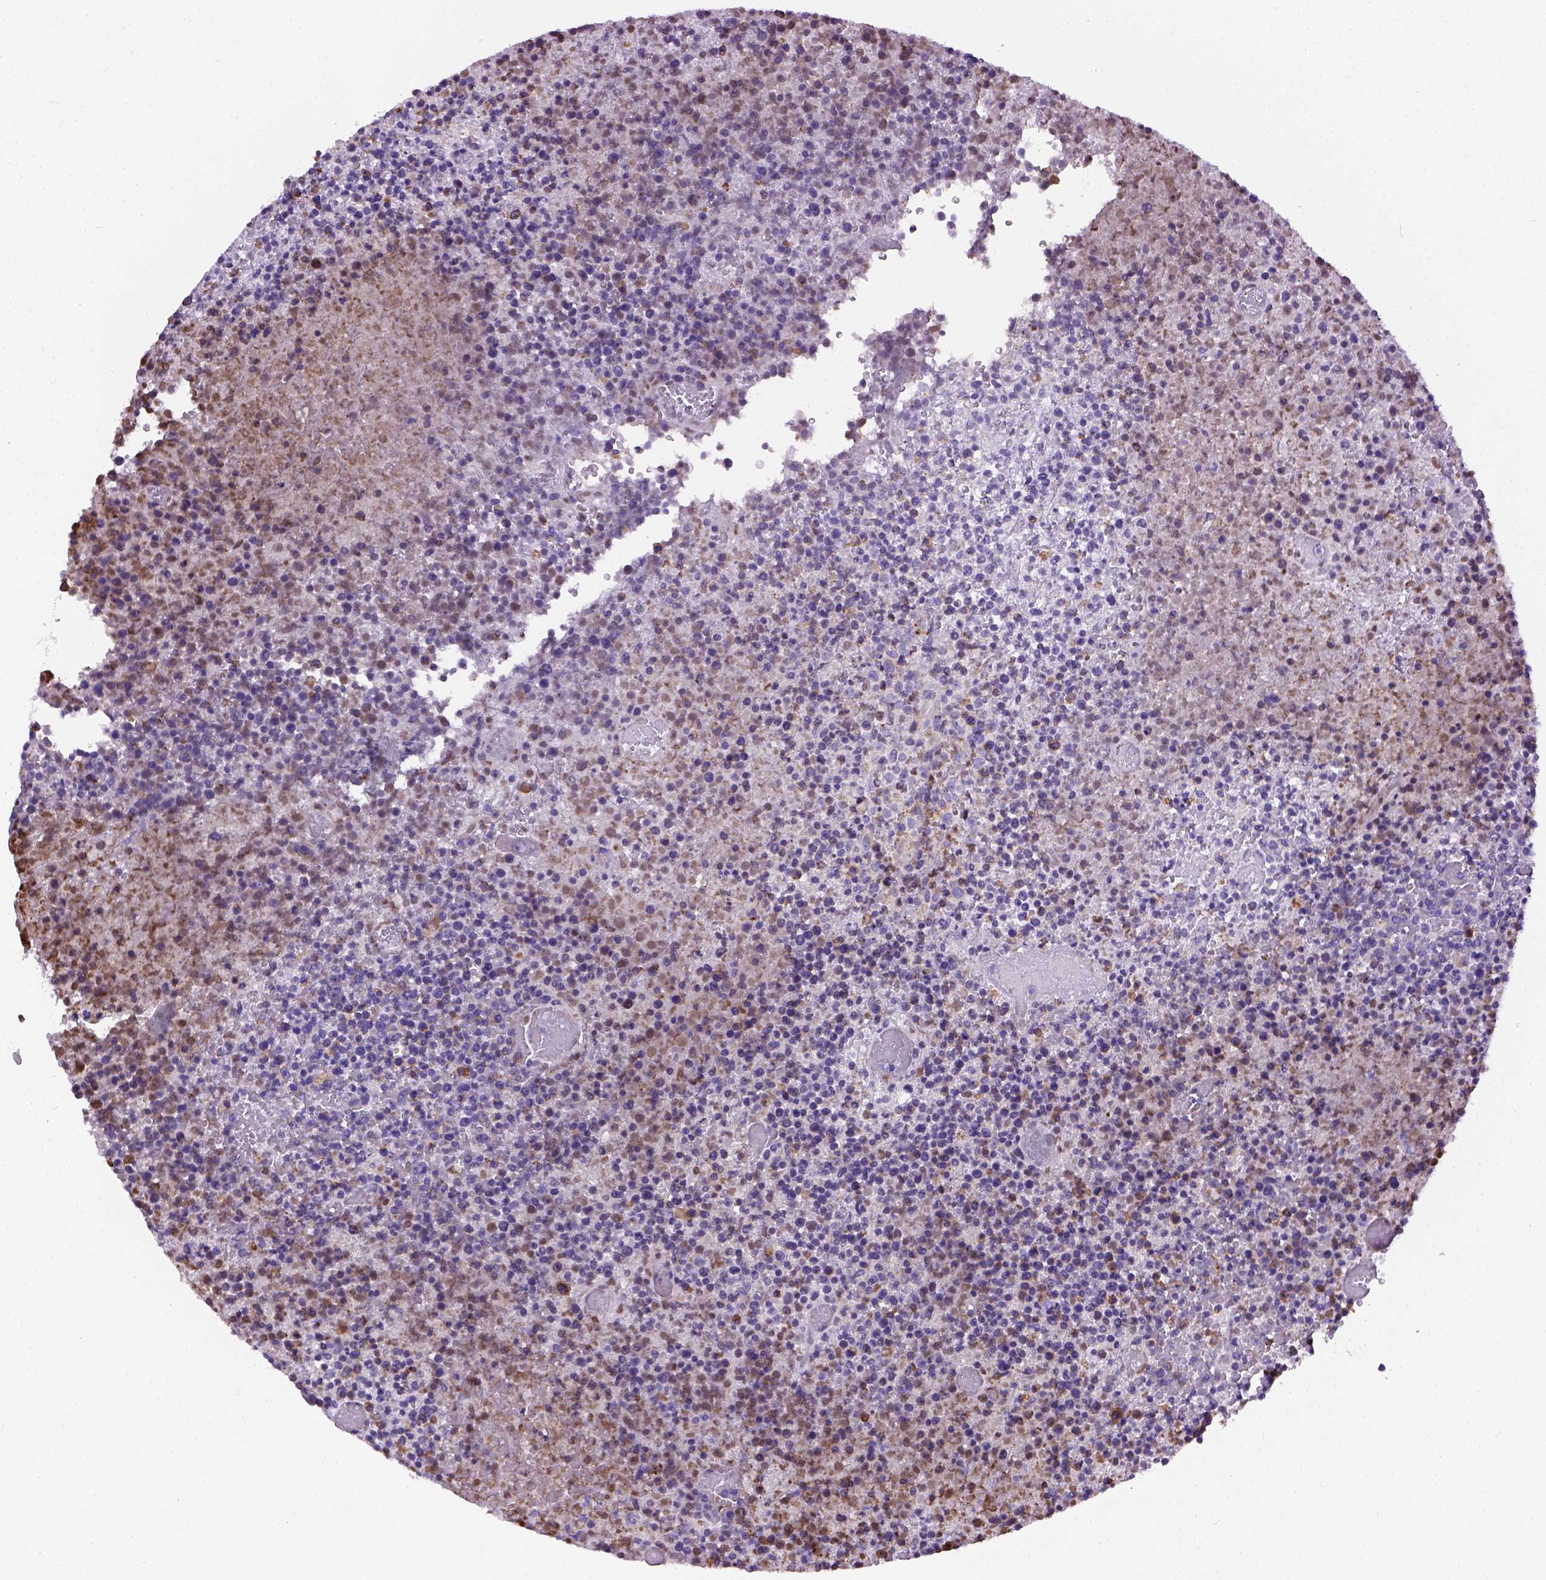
{"staining": {"intensity": "negative", "quantity": "none", "location": "none"}, "tissue": "lymphoma", "cell_type": "Tumor cells", "image_type": "cancer", "snomed": [{"axis": "morphology", "description": "Malignant lymphoma, non-Hodgkin's type, High grade"}, {"axis": "topography", "description": "Lymph node"}], "caption": "Lymphoma stained for a protein using IHC demonstrates no expression tumor cells.", "gene": "FAM184B", "patient": {"sex": "male", "age": 13}}